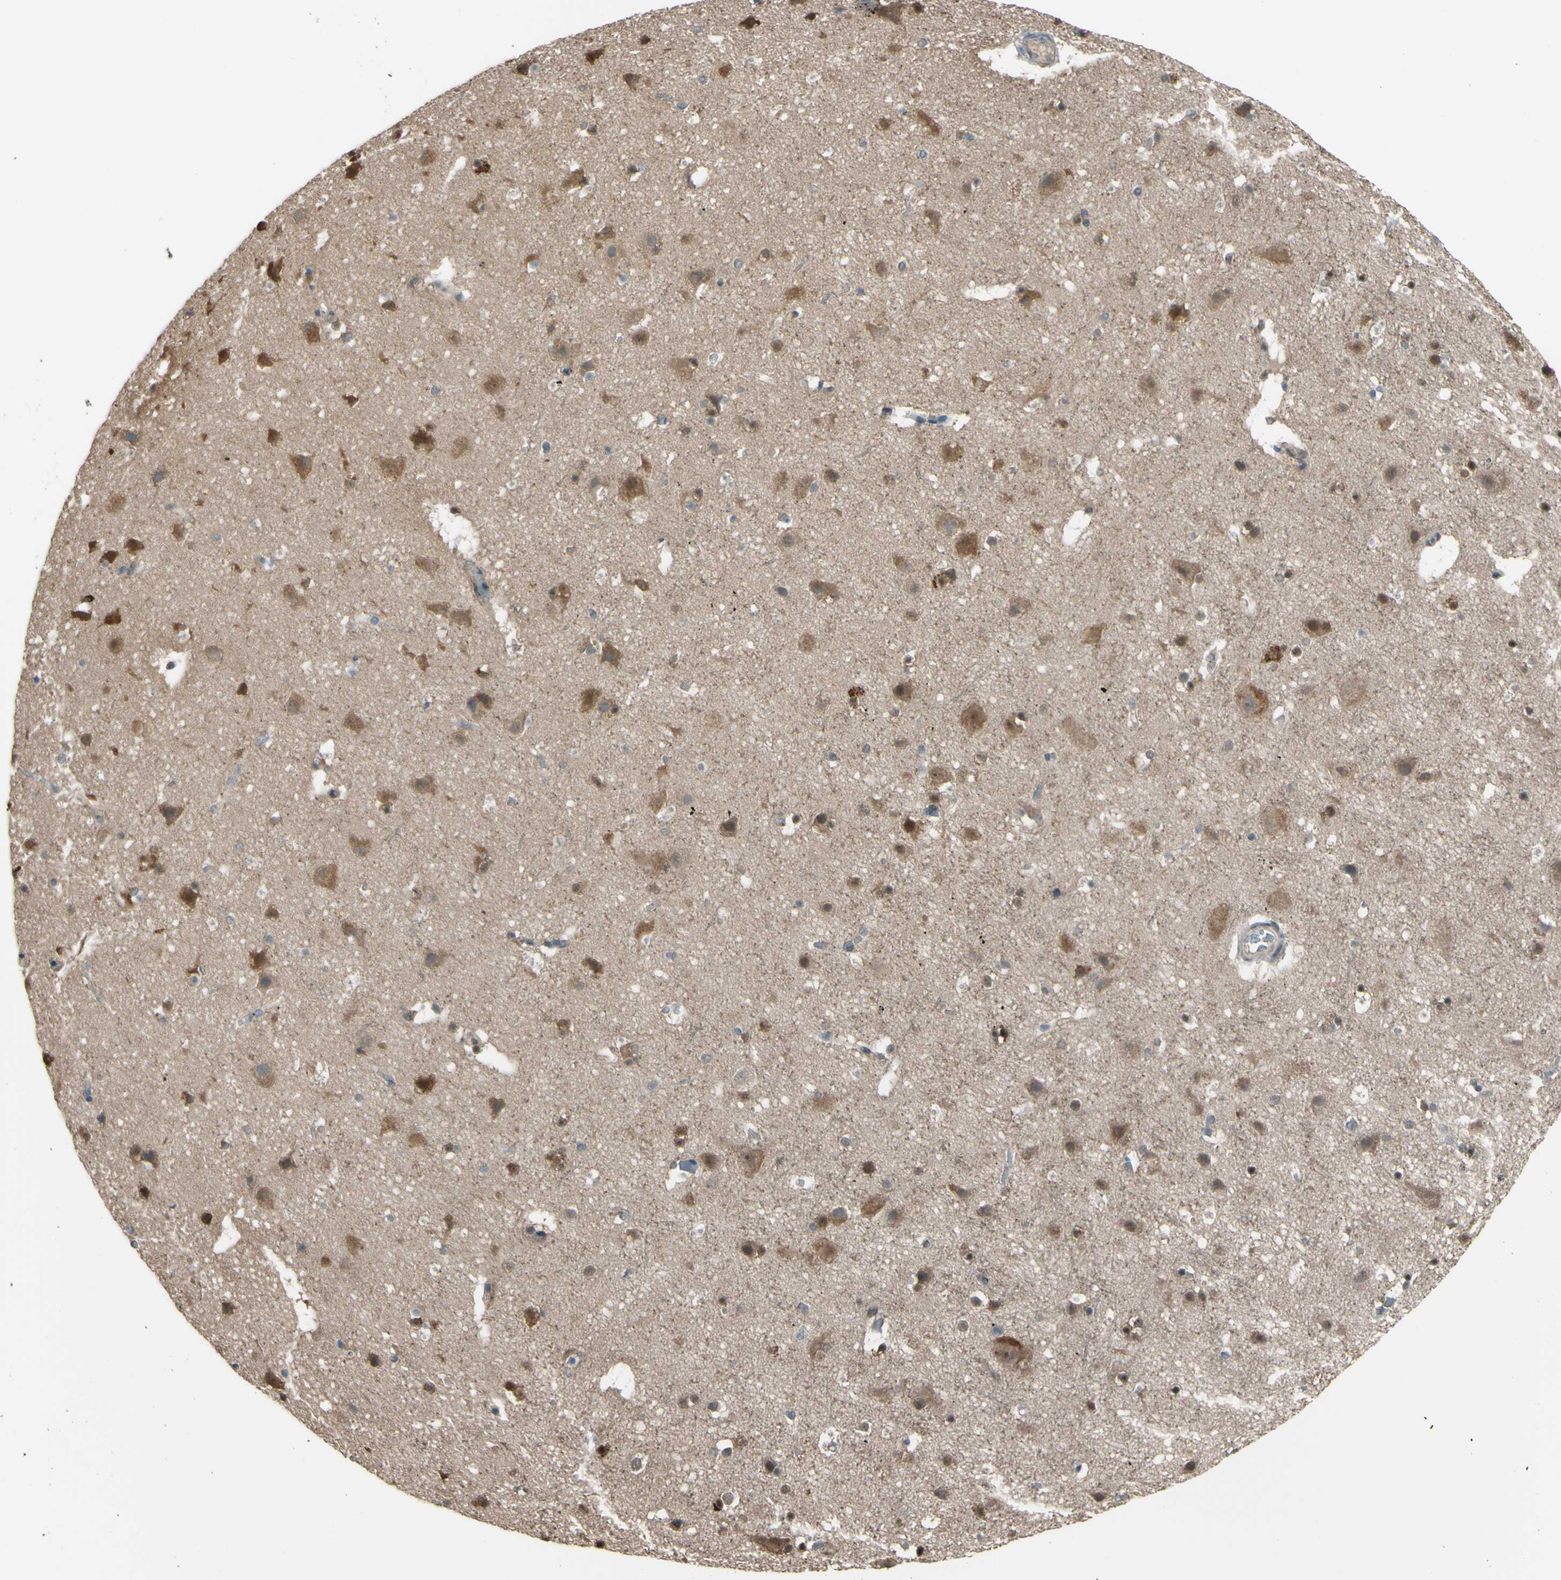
{"staining": {"intensity": "weak", "quantity": "<25%", "location": "cytoplasmic/membranous"}, "tissue": "cerebral cortex", "cell_type": "Endothelial cells", "image_type": "normal", "snomed": [{"axis": "morphology", "description": "Normal tissue, NOS"}, {"axis": "topography", "description": "Cerebral cortex"}], "caption": "DAB (3,3'-diaminobenzidine) immunohistochemical staining of benign human cerebral cortex exhibits no significant positivity in endothelial cells. (IHC, brightfield microscopy, high magnification).", "gene": "YWHAQ", "patient": {"sex": "male", "age": 45}}